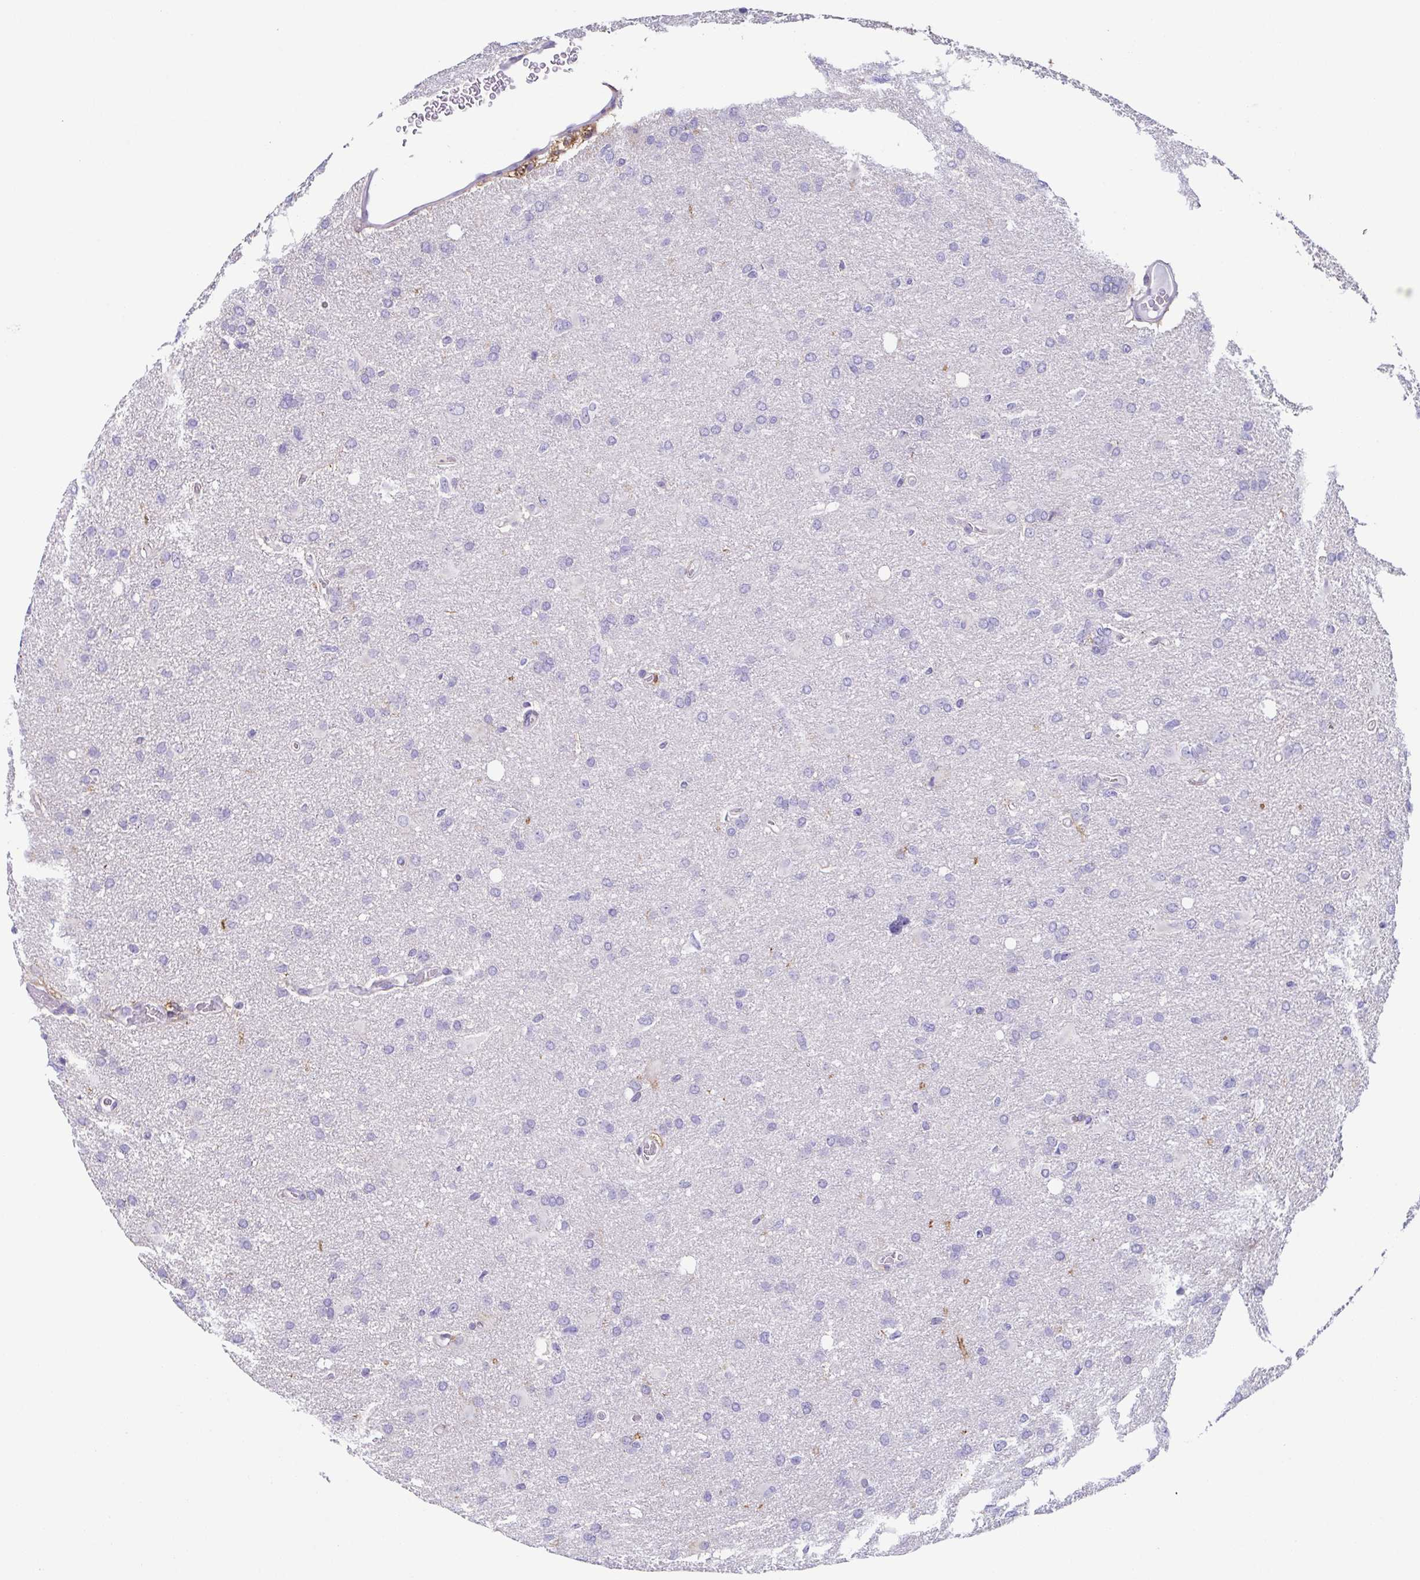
{"staining": {"intensity": "negative", "quantity": "none", "location": "none"}, "tissue": "glioma", "cell_type": "Tumor cells", "image_type": "cancer", "snomed": [{"axis": "morphology", "description": "Glioma, malignant, High grade"}, {"axis": "topography", "description": "Brain"}], "caption": "Immunohistochemistry of glioma displays no staining in tumor cells. (IHC, brightfield microscopy, high magnification).", "gene": "ANXA10", "patient": {"sex": "male", "age": 53}}